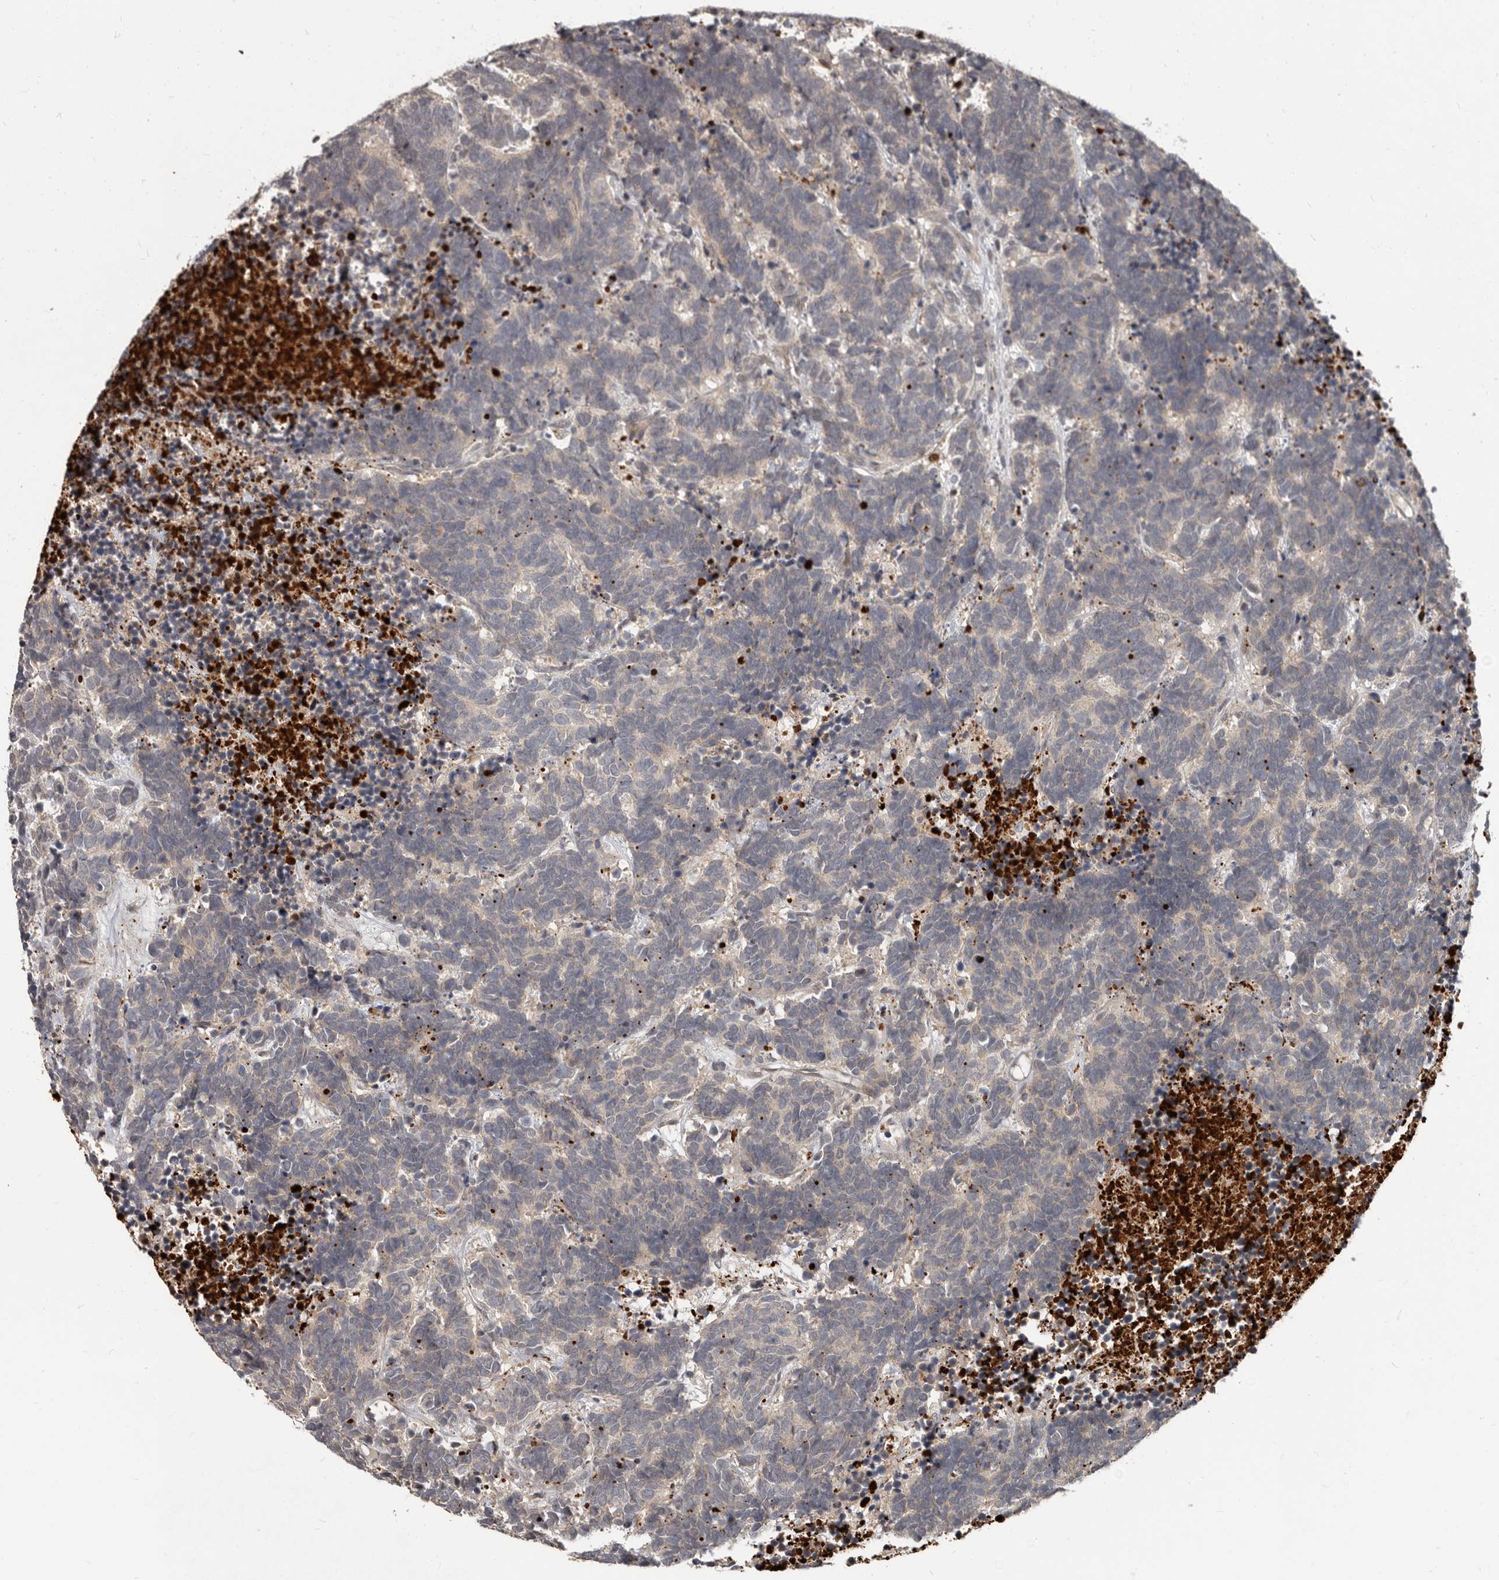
{"staining": {"intensity": "weak", "quantity": "<25%", "location": "cytoplasmic/membranous"}, "tissue": "carcinoid", "cell_type": "Tumor cells", "image_type": "cancer", "snomed": [{"axis": "morphology", "description": "Carcinoma, NOS"}, {"axis": "morphology", "description": "Carcinoid, malignant, NOS"}, {"axis": "topography", "description": "Urinary bladder"}], "caption": "IHC of human carcinoma exhibits no expression in tumor cells.", "gene": "APOL6", "patient": {"sex": "male", "age": 57}}